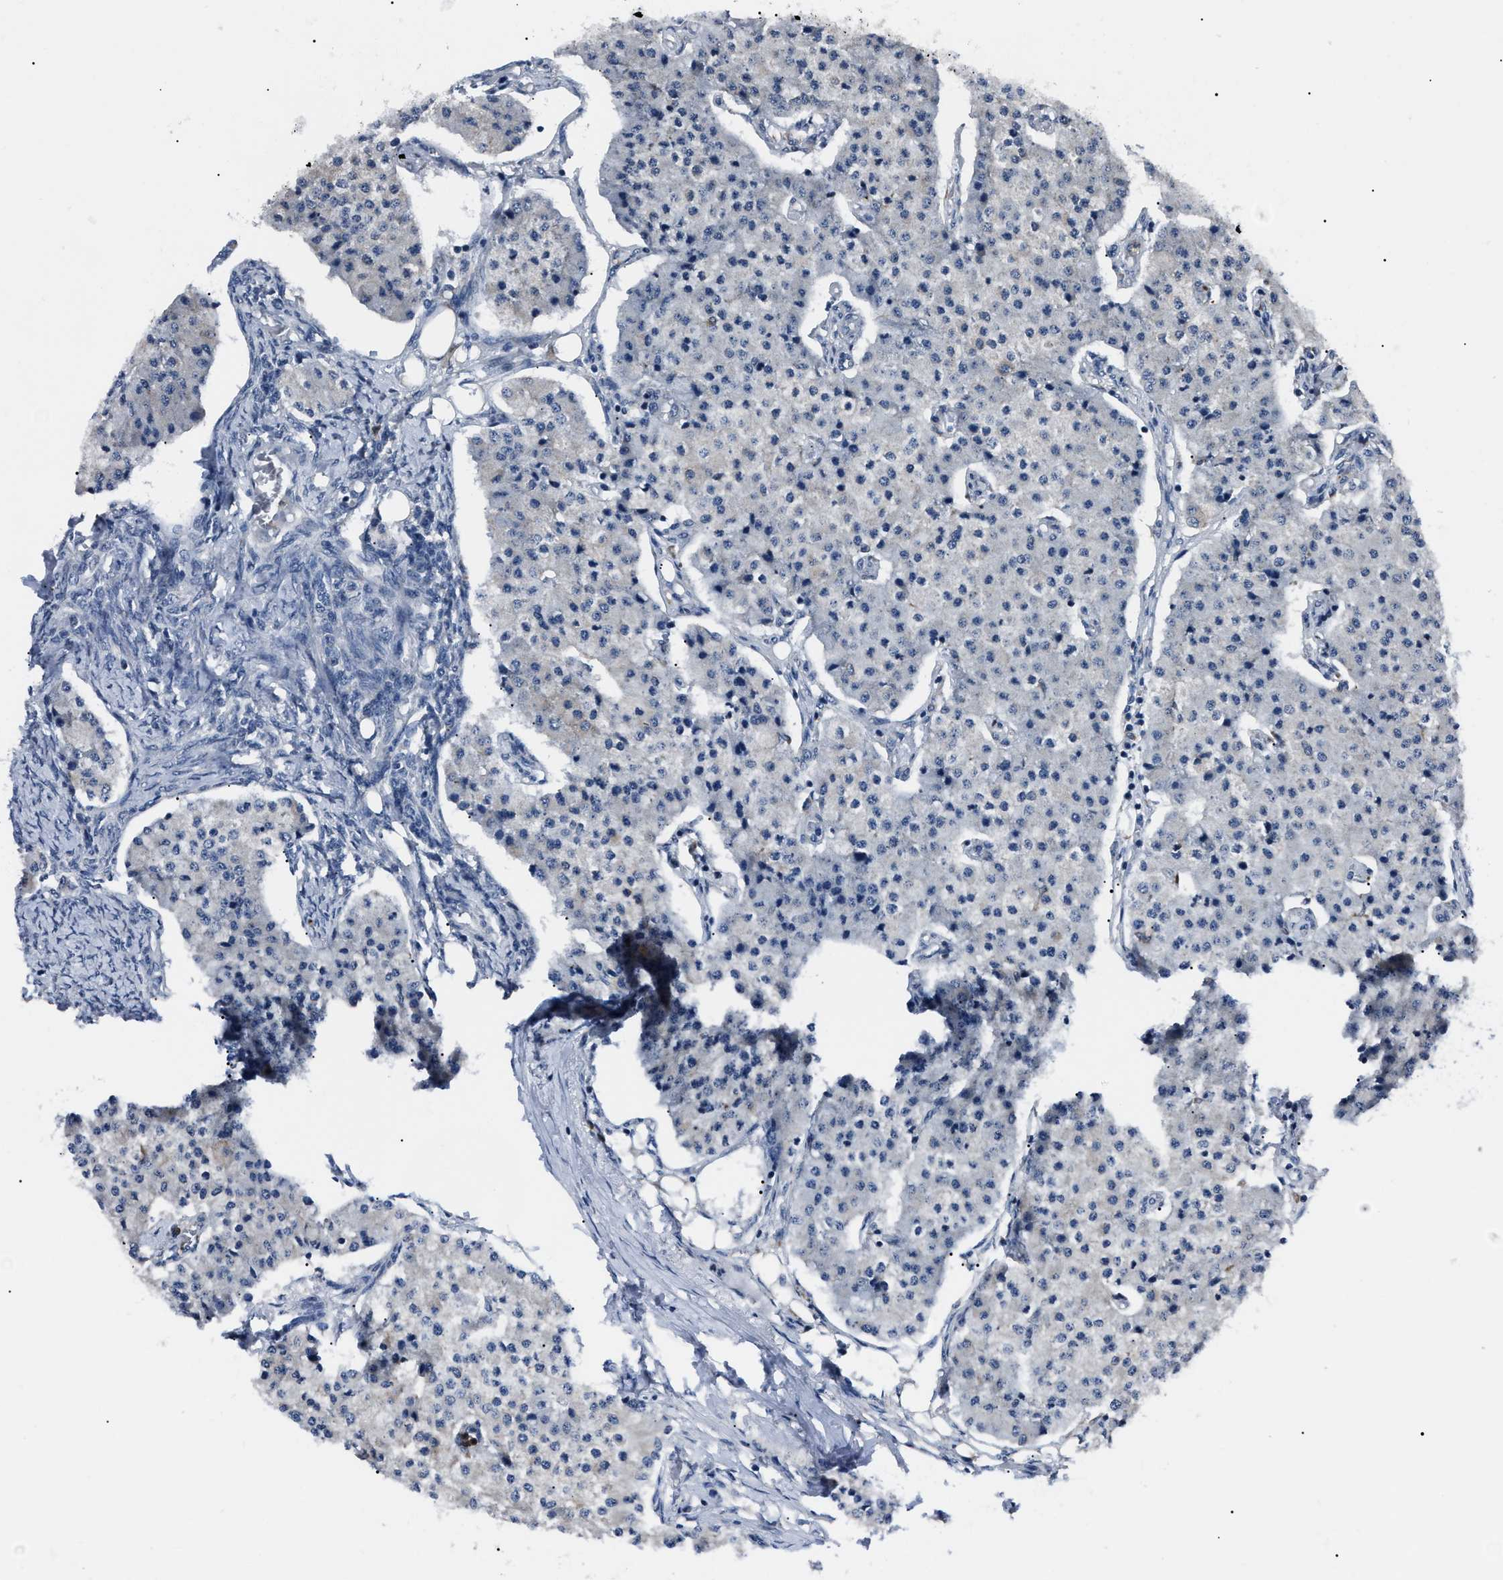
{"staining": {"intensity": "negative", "quantity": "none", "location": "none"}, "tissue": "carcinoid", "cell_type": "Tumor cells", "image_type": "cancer", "snomed": [{"axis": "morphology", "description": "Carcinoid, malignant, NOS"}, {"axis": "topography", "description": "Colon"}], "caption": "The immunohistochemistry (IHC) image has no significant positivity in tumor cells of carcinoid (malignant) tissue.", "gene": "LRRC14", "patient": {"sex": "female", "age": 52}}